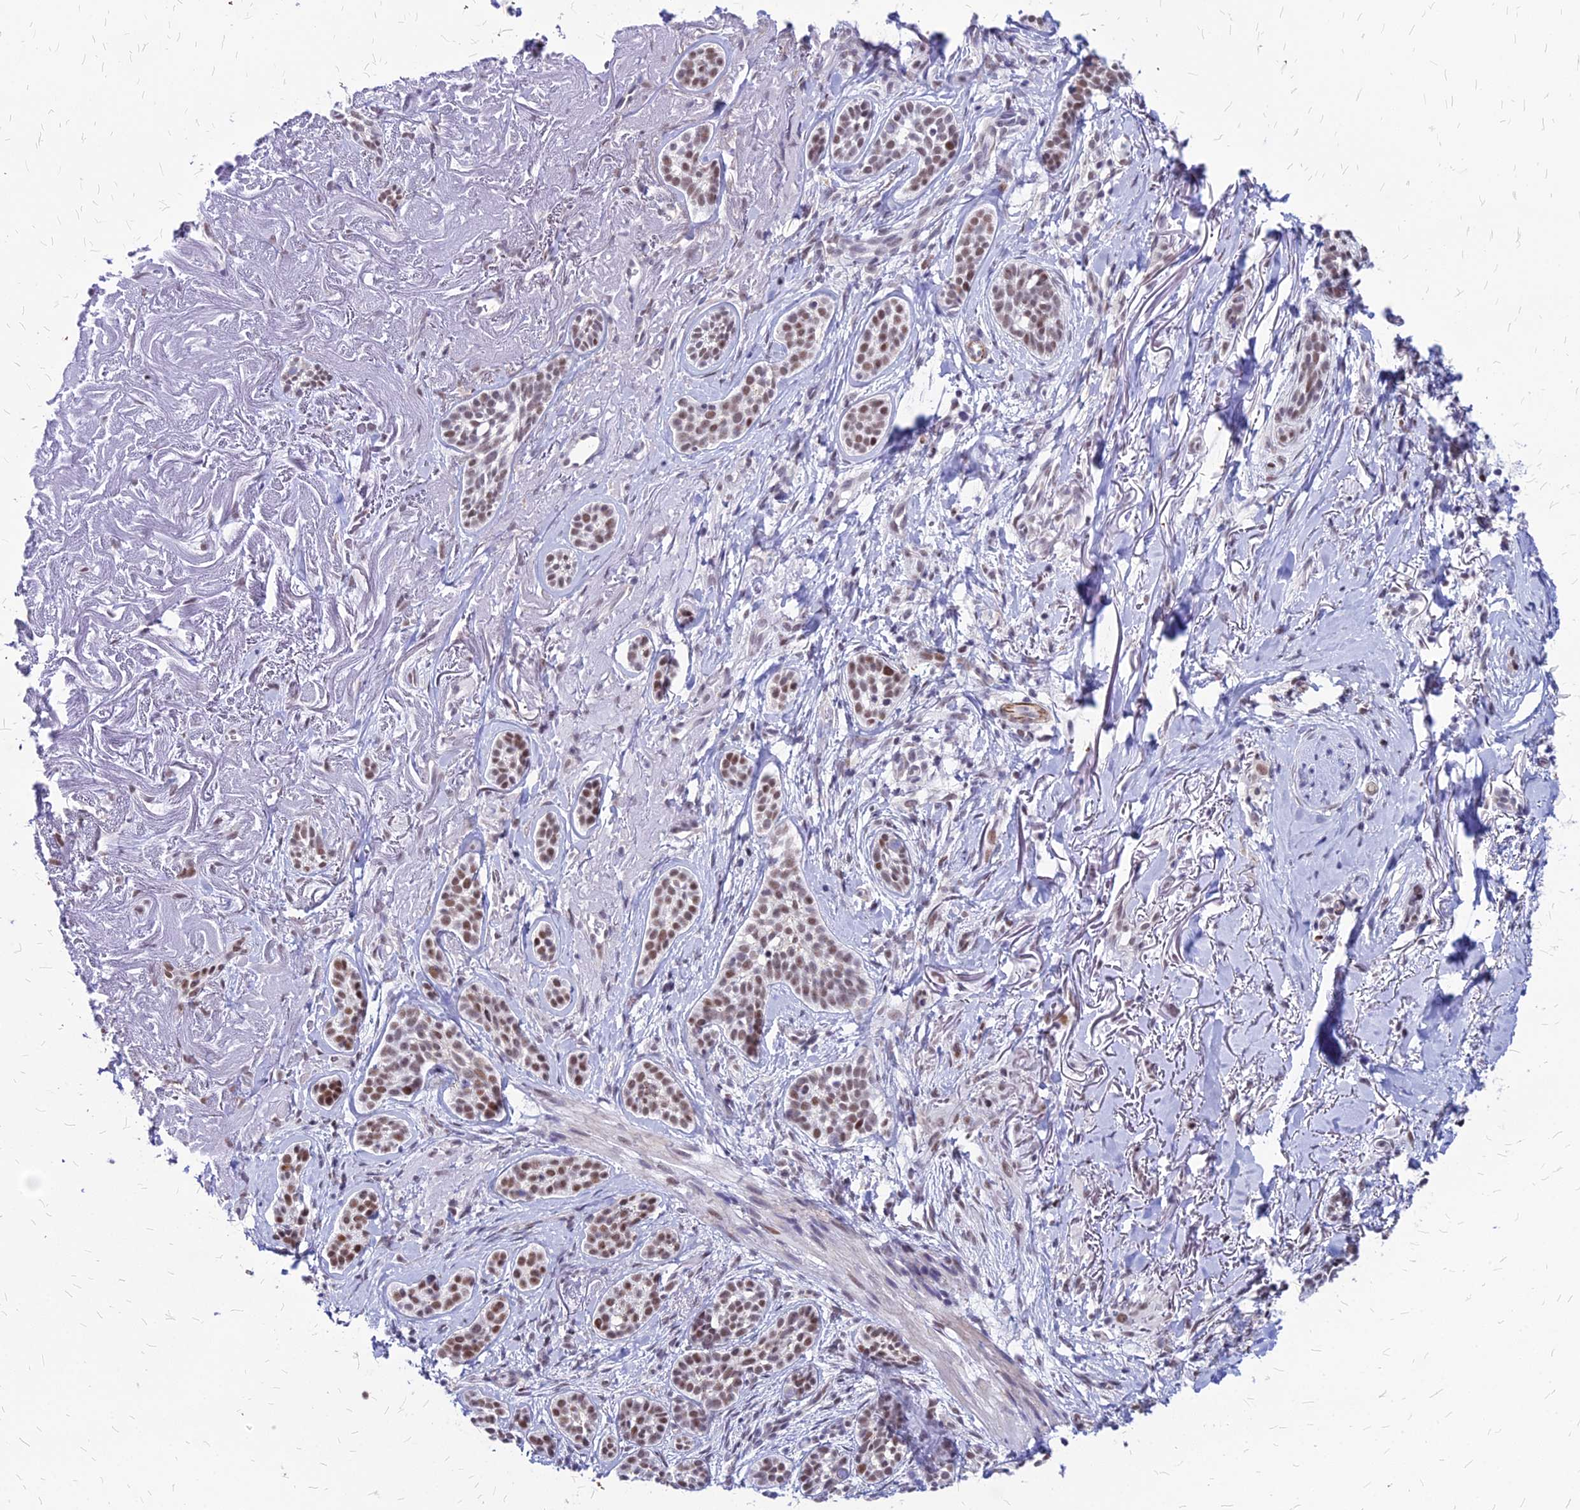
{"staining": {"intensity": "moderate", "quantity": ">75%", "location": "nuclear"}, "tissue": "skin cancer", "cell_type": "Tumor cells", "image_type": "cancer", "snomed": [{"axis": "morphology", "description": "Basal cell carcinoma"}, {"axis": "topography", "description": "Skin"}], "caption": "Skin cancer stained with immunohistochemistry (IHC) exhibits moderate nuclear expression in about >75% of tumor cells.", "gene": "FDX2", "patient": {"sex": "male", "age": 71}}